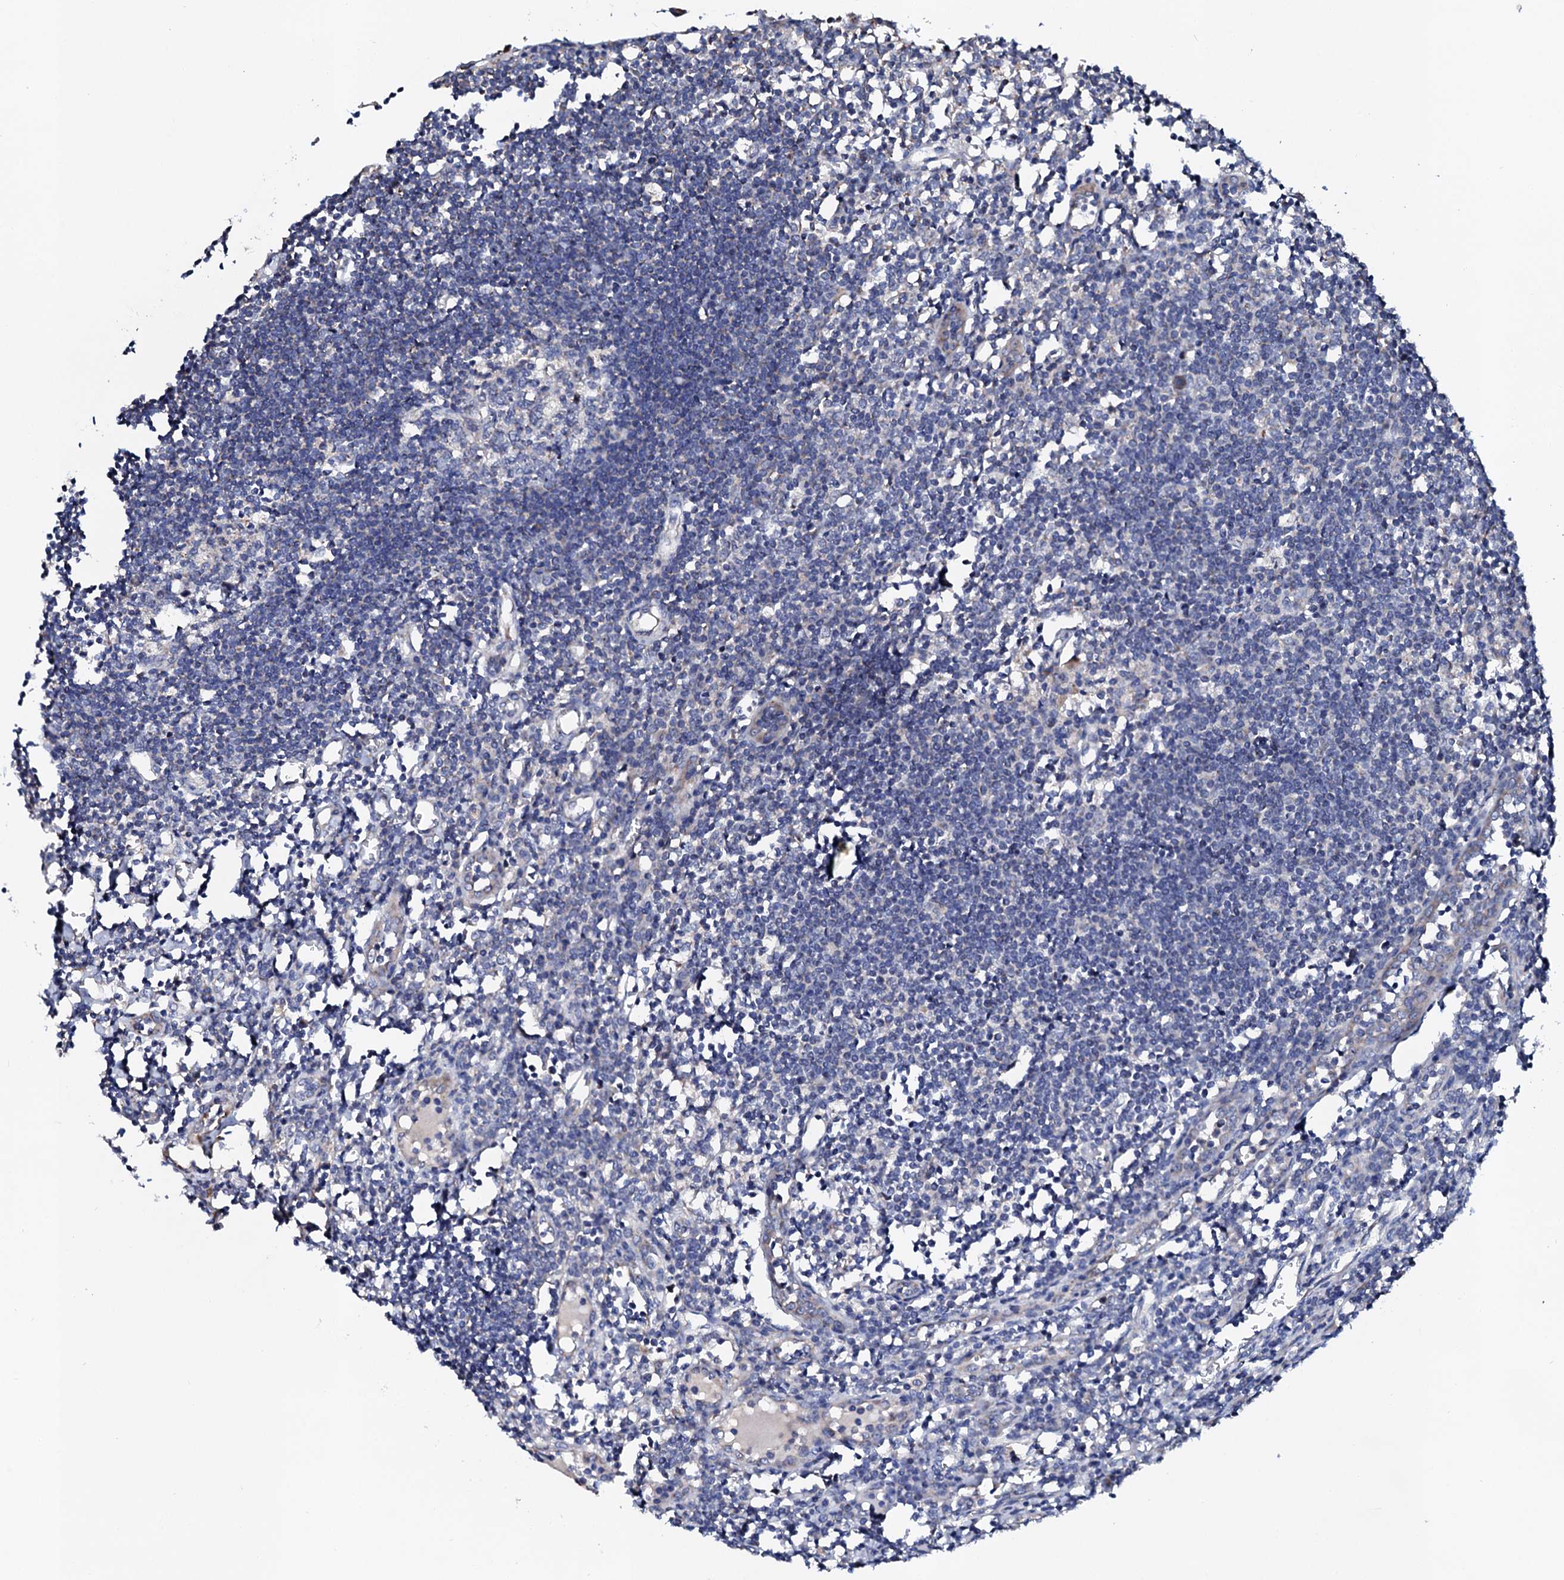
{"staining": {"intensity": "weak", "quantity": "<25%", "location": "cytoplasmic/membranous"}, "tissue": "lymph node", "cell_type": "Germinal center cells", "image_type": "normal", "snomed": [{"axis": "morphology", "description": "Normal tissue, NOS"}, {"axis": "morphology", "description": "Malignant melanoma, Metastatic site"}, {"axis": "topography", "description": "Lymph node"}], "caption": "Protein analysis of normal lymph node exhibits no significant positivity in germinal center cells. (Stains: DAB IHC with hematoxylin counter stain, Microscopy: brightfield microscopy at high magnification).", "gene": "UBE3C", "patient": {"sex": "male", "age": 41}}